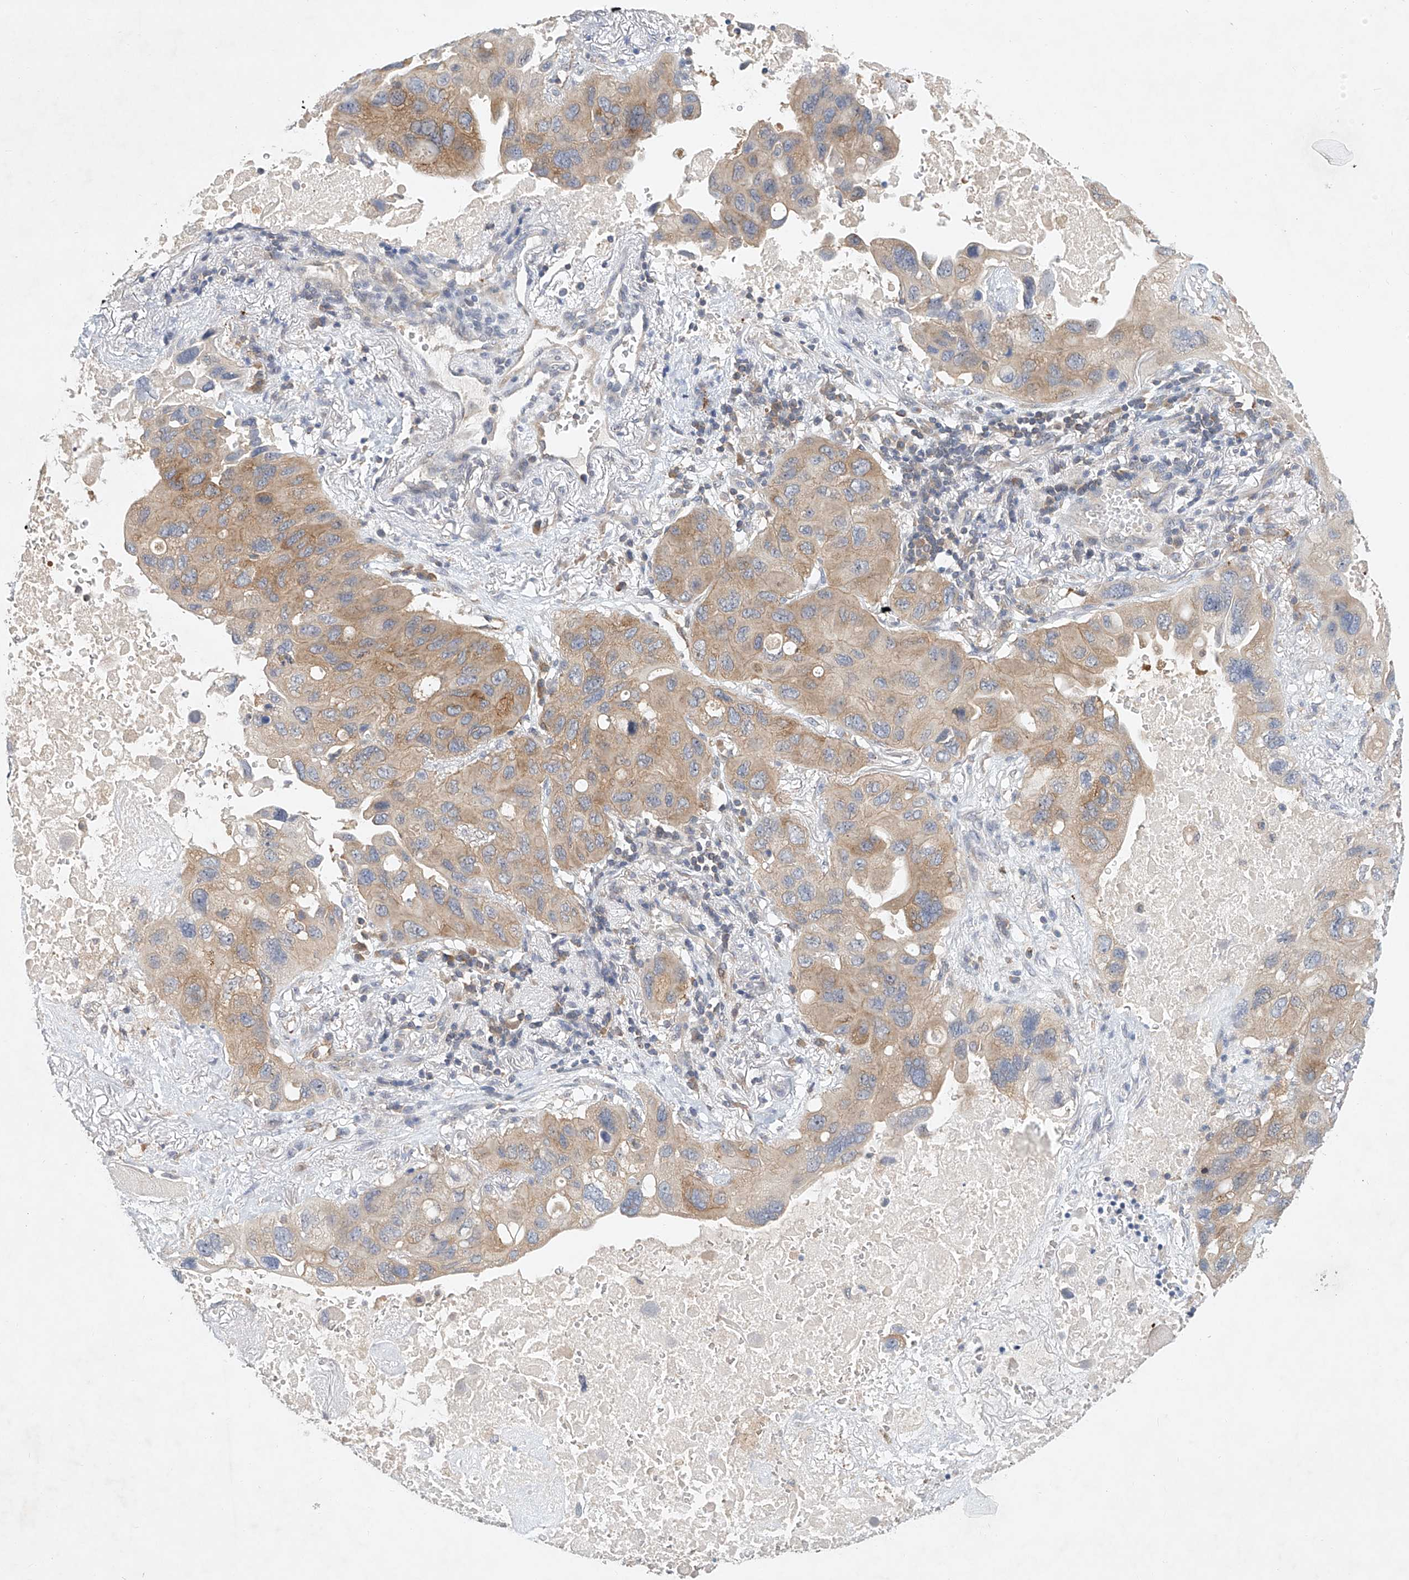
{"staining": {"intensity": "moderate", "quantity": "25%-75%", "location": "cytoplasmic/membranous"}, "tissue": "lung cancer", "cell_type": "Tumor cells", "image_type": "cancer", "snomed": [{"axis": "morphology", "description": "Squamous cell carcinoma, NOS"}, {"axis": "topography", "description": "Lung"}], "caption": "DAB (3,3'-diaminobenzidine) immunohistochemical staining of lung cancer shows moderate cytoplasmic/membranous protein expression in about 25%-75% of tumor cells.", "gene": "CARMIL1", "patient": {"sex": "female", "age": 73}}